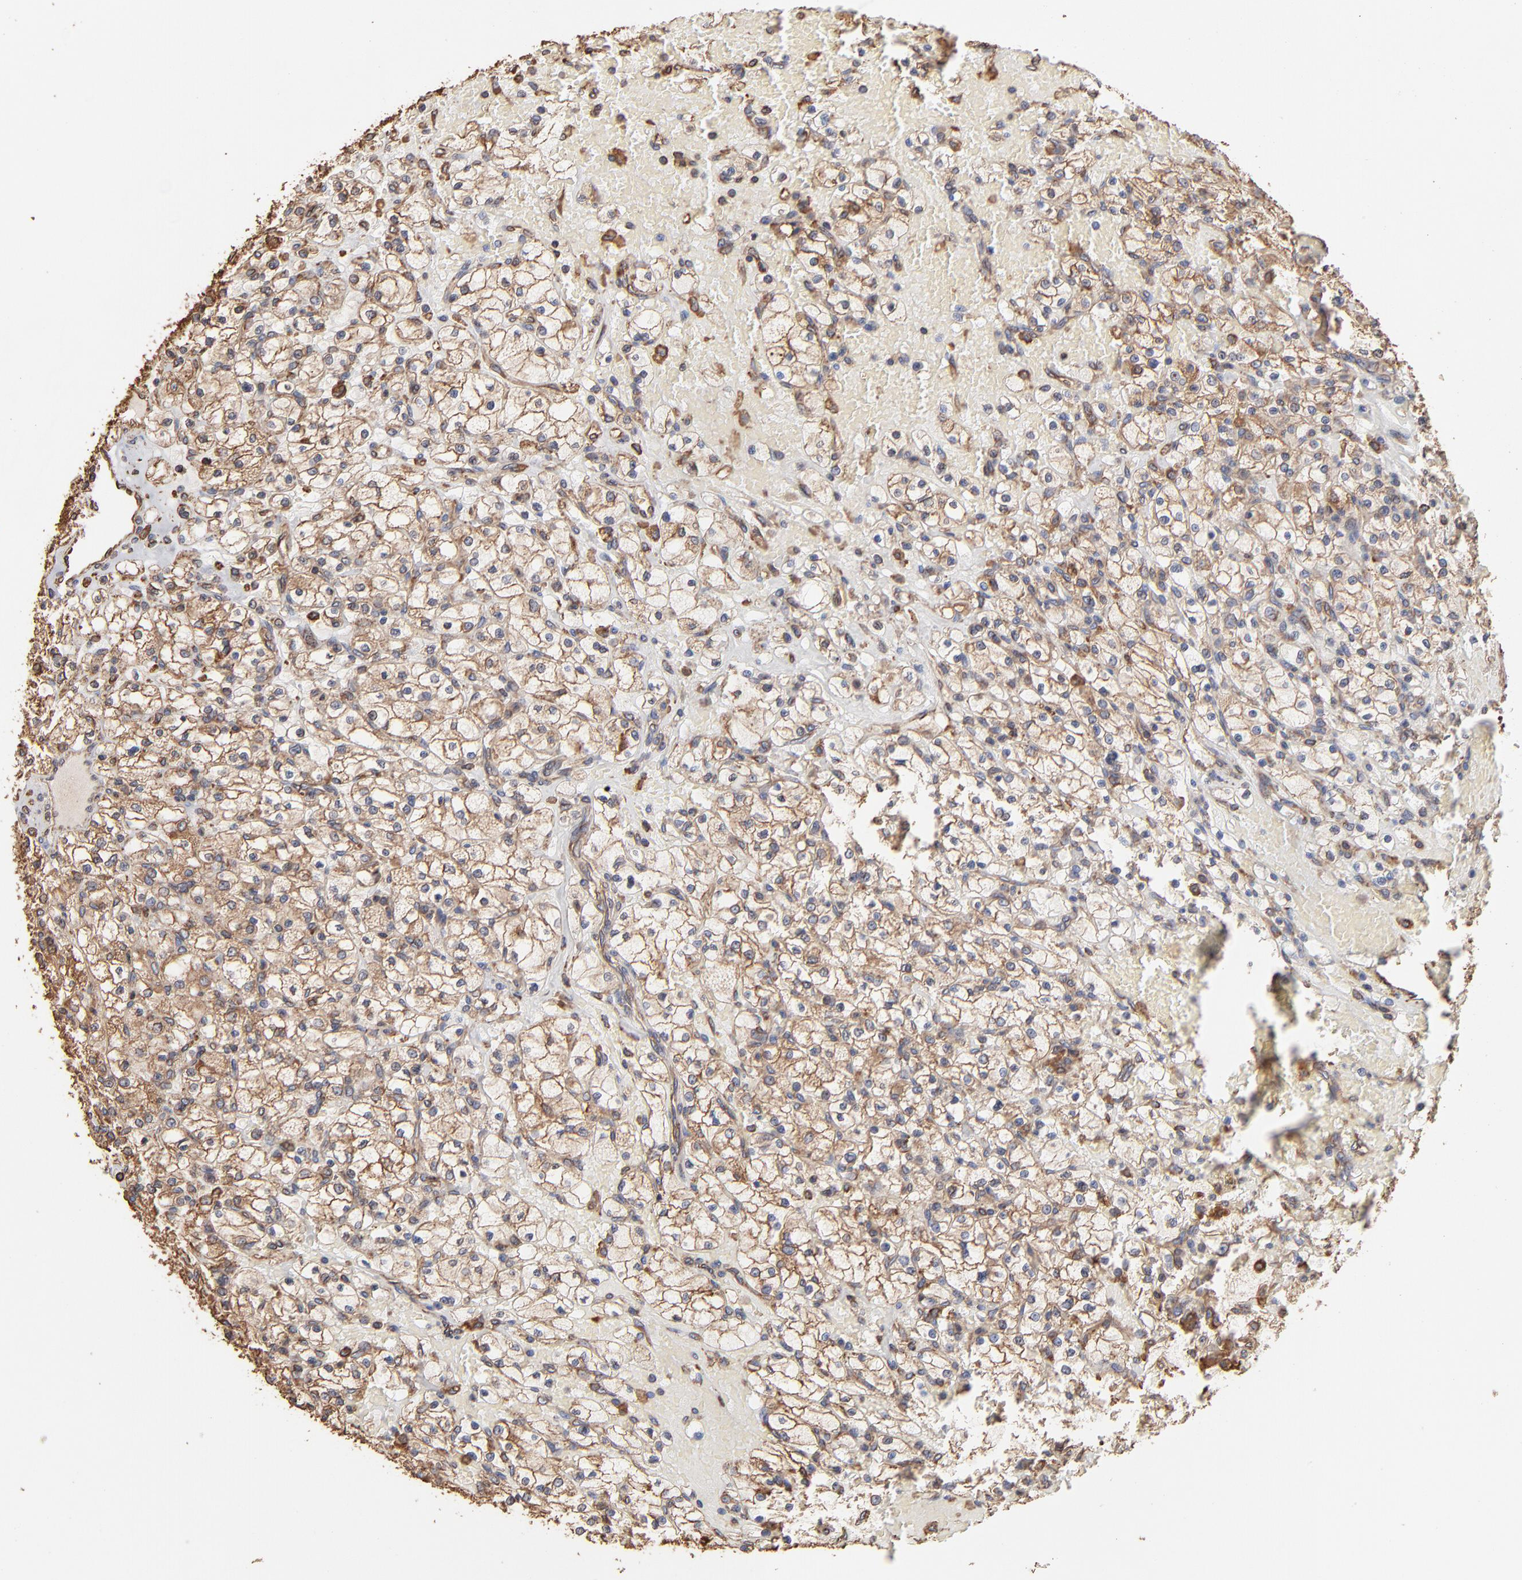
{"staining": {"intensity": "weak", "quantity": "25%-75%", "location": "cytoplasmic/membranous"}, "tissue": "renal cancer", "cell_type": "Tumor cells", "image_type": "cancer", "snomed": [{"axis": "morphology", "description": "Adenocarcinoma, NOS"}, {"axis": "topography", "description": "Kidney"}], "caption": "Protein expression analysis of renal cancer (adenocarcinoma) exhibits weak cytoplasmic/membranous positivity in approximately 25%-75% of tumor cells. (Brightfield microscopy of DAB IHC at high magnification).", "gene": "PDIA3", "patient": {"sex": "female", "age": 83}}